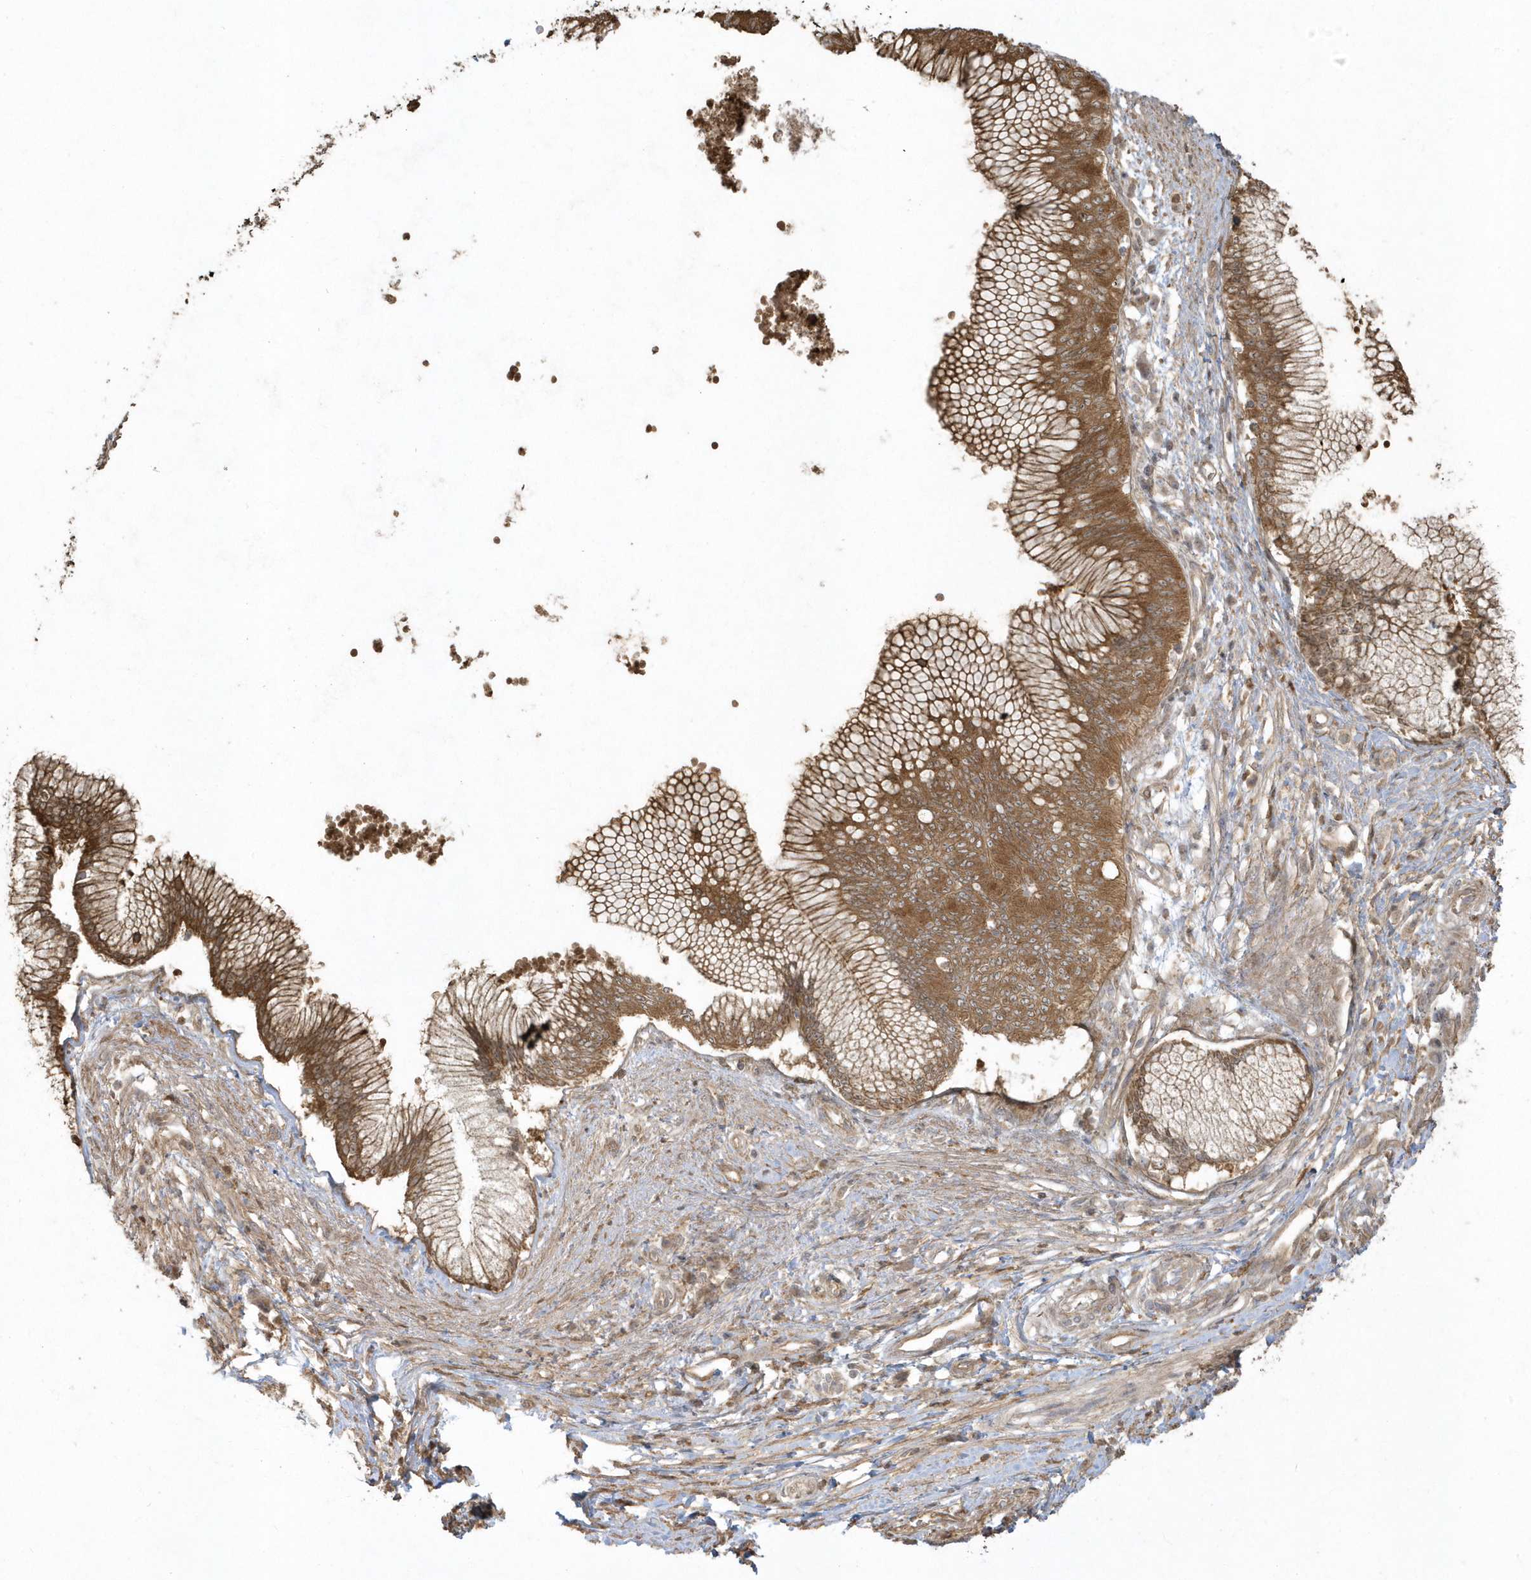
{"staining": {"intensity": "strong", "quantity": ">75%", "location": "cytoplasmic/membranous"}, "tissue": "pancreatic cancer", "cell_type": "Tumor cells", "image_type": "cancer", "snomed": [{"axis": "morphology", "description": "Adenocarcinoma, NOS"}, {"axis": "topography", "description": "Pancreas"}], "caption": "A photomicrograph showing strong cytoplasmic/membranous positivity in about >75% of tumor cells in pancreatic cancer (adenocarcinoma), as visualized by brown immunohistochemical staining.", "gene": "HNMT", "patient": {"sex": "male", "age": 68}}